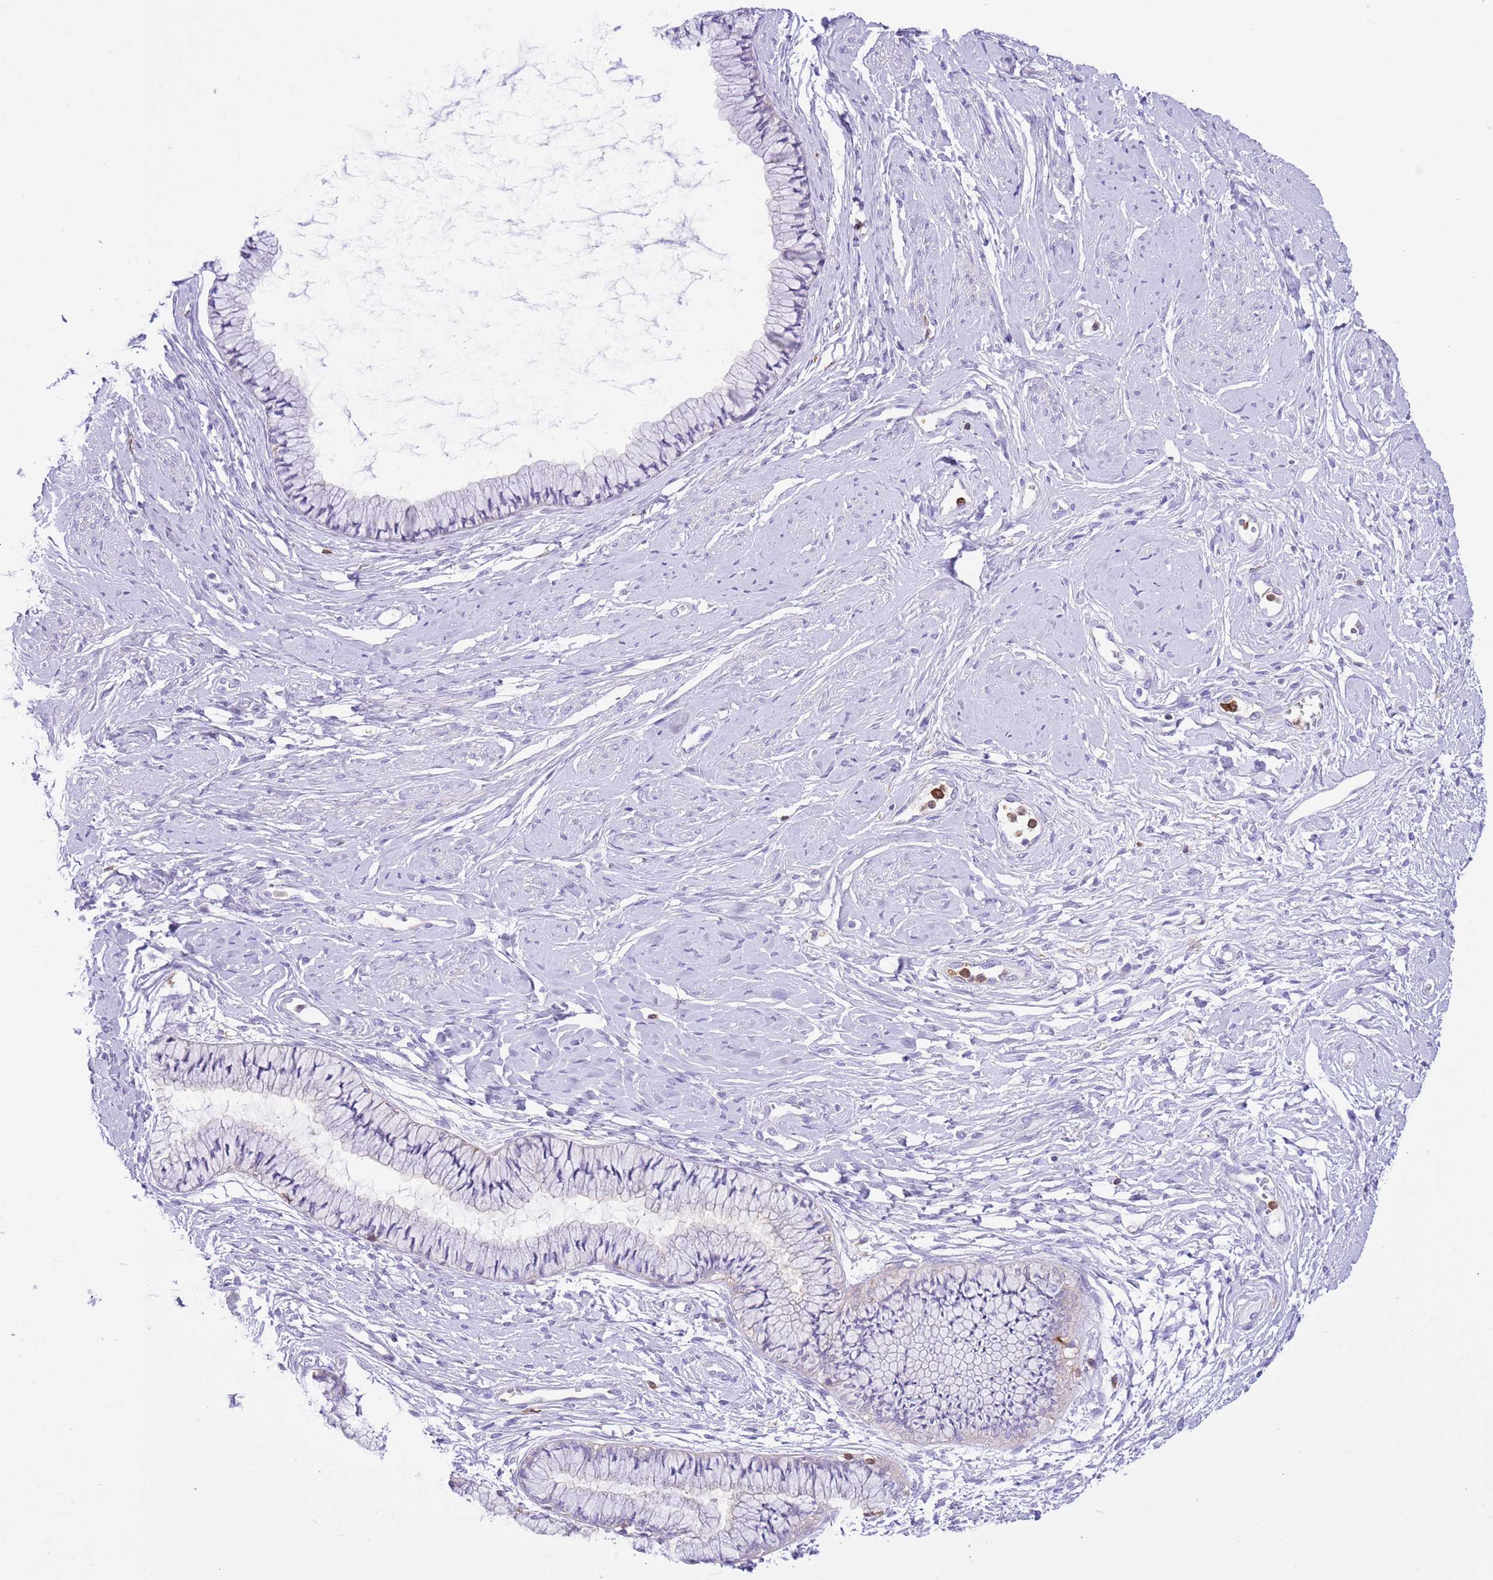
{"staining": {"intensity": "moderate", "quantity": "25%-75%", "location": "cytoplasmic/membranous"}, "tissue": "cervix", "cell_type": "Glandular cells", "image_type": "normal", "snomed": [{"axis": "morphology", "description": "Normal tissue, NOS"}, {"axis": "topography", "description": "Cervix"}], "caption": "IHC of normal human cervix exhibits medium levels of moderate cytoplasmic/membranous staining in approximately 25%-75% of glandular cells.", "gene": "EFHD2", "patient": {"sex": "female", "age": 42}}